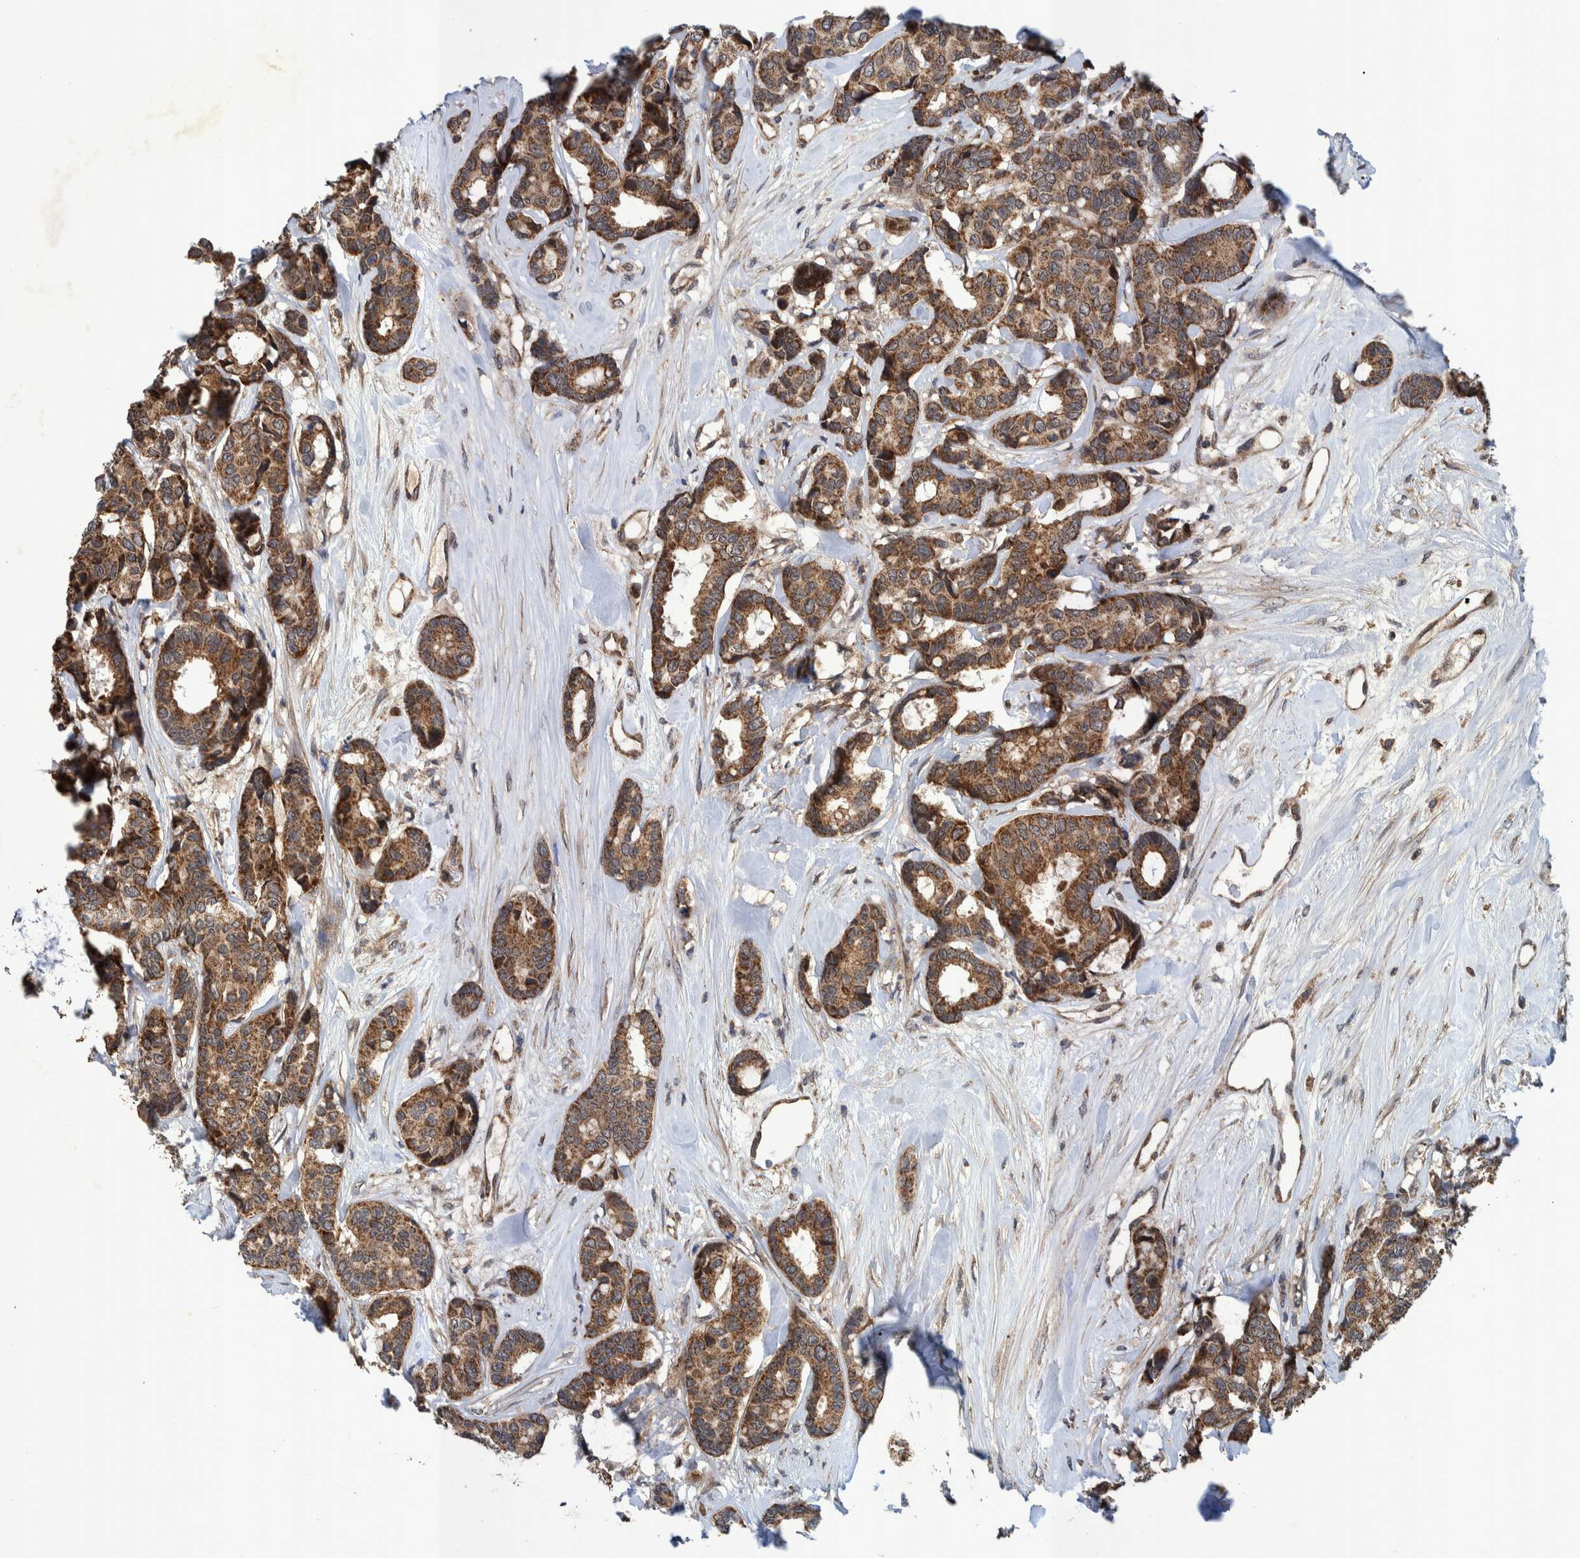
{"staining": {"intensity": "moderate", "quantity": ">75%", "location": "cytoplasmic/membranous"}, "tissue": "breast cancer", "cell_type": "Tumor cells", "image_type": "cancer", "snomed": [{"axis": "morphology", "description": "Duct carcinoma"}, {"axis": "topography", "description": "Breast"}], "caption": "Human invasive ductal carcinoma (breast) stained with a brown dye shows moderate cytoplasmic/membranous positive staining in approximately >75% of tumor cells.", "gene": "MRPS7", "patient": {"sex": "female", "age": 87}}